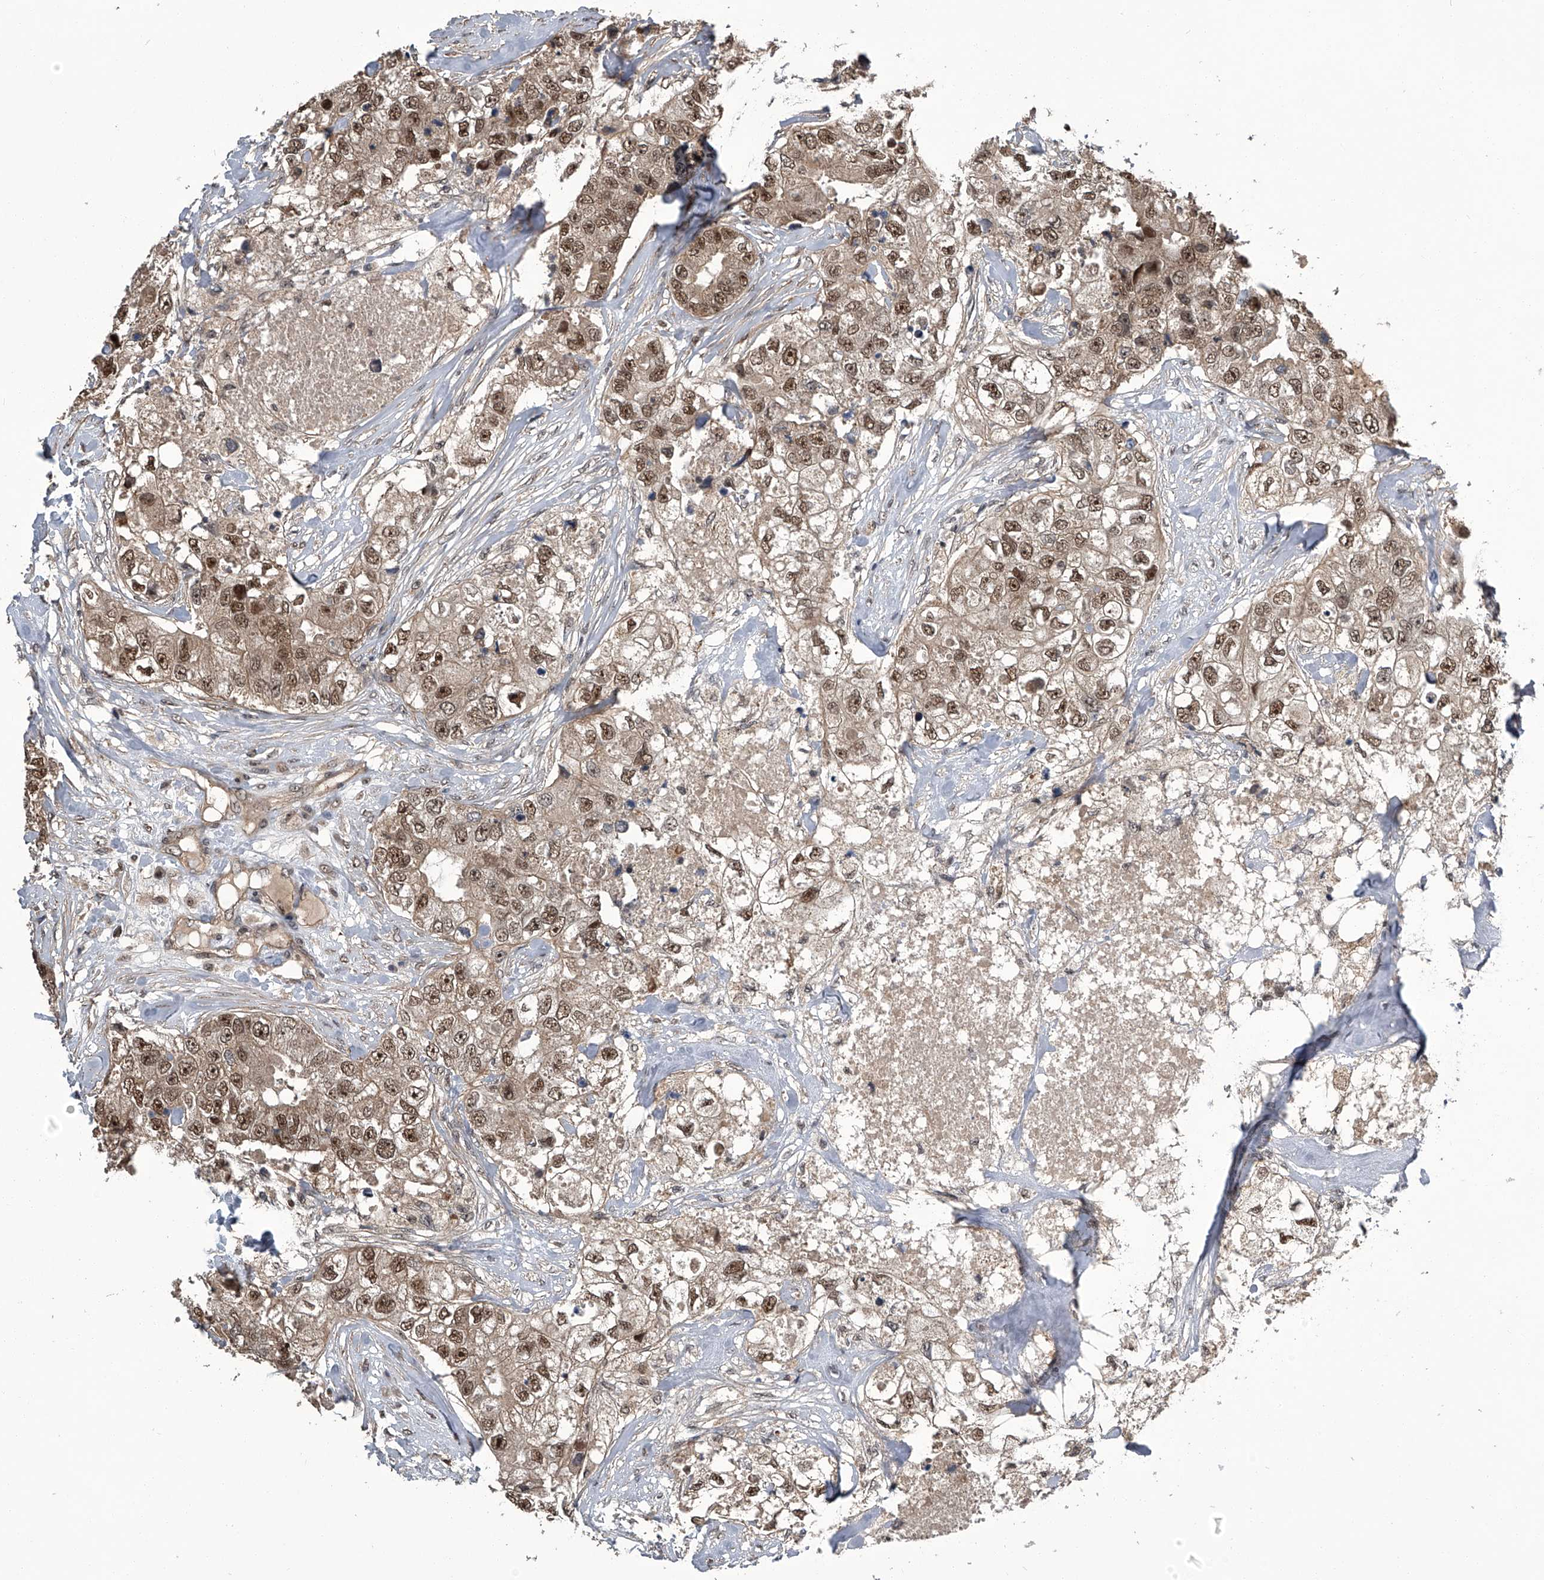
{"staining": {"intensity": "moderate", "quantity": ">75%", "location": "cytoplasmic/membranous,nuclear"}, "tissue": "breast cancer", "cell_type": "Tumor cells", "image_type": "cancer", "snomed": [{"axis": "morphology", "description": "Duct carcinoma"}, {"axis": "topography", "description": "Breast"}], "caption": "Immunohistochemical staining of breast cancer (infiltrating ductal carcinoma) exhibits medium levels of moderate cytoplasmic/membranous and nuclear protein positivity in approximately >75% of tumor cells.", "gene": "SLC12A8", "patient": {"sex": "female", "age": 62}}